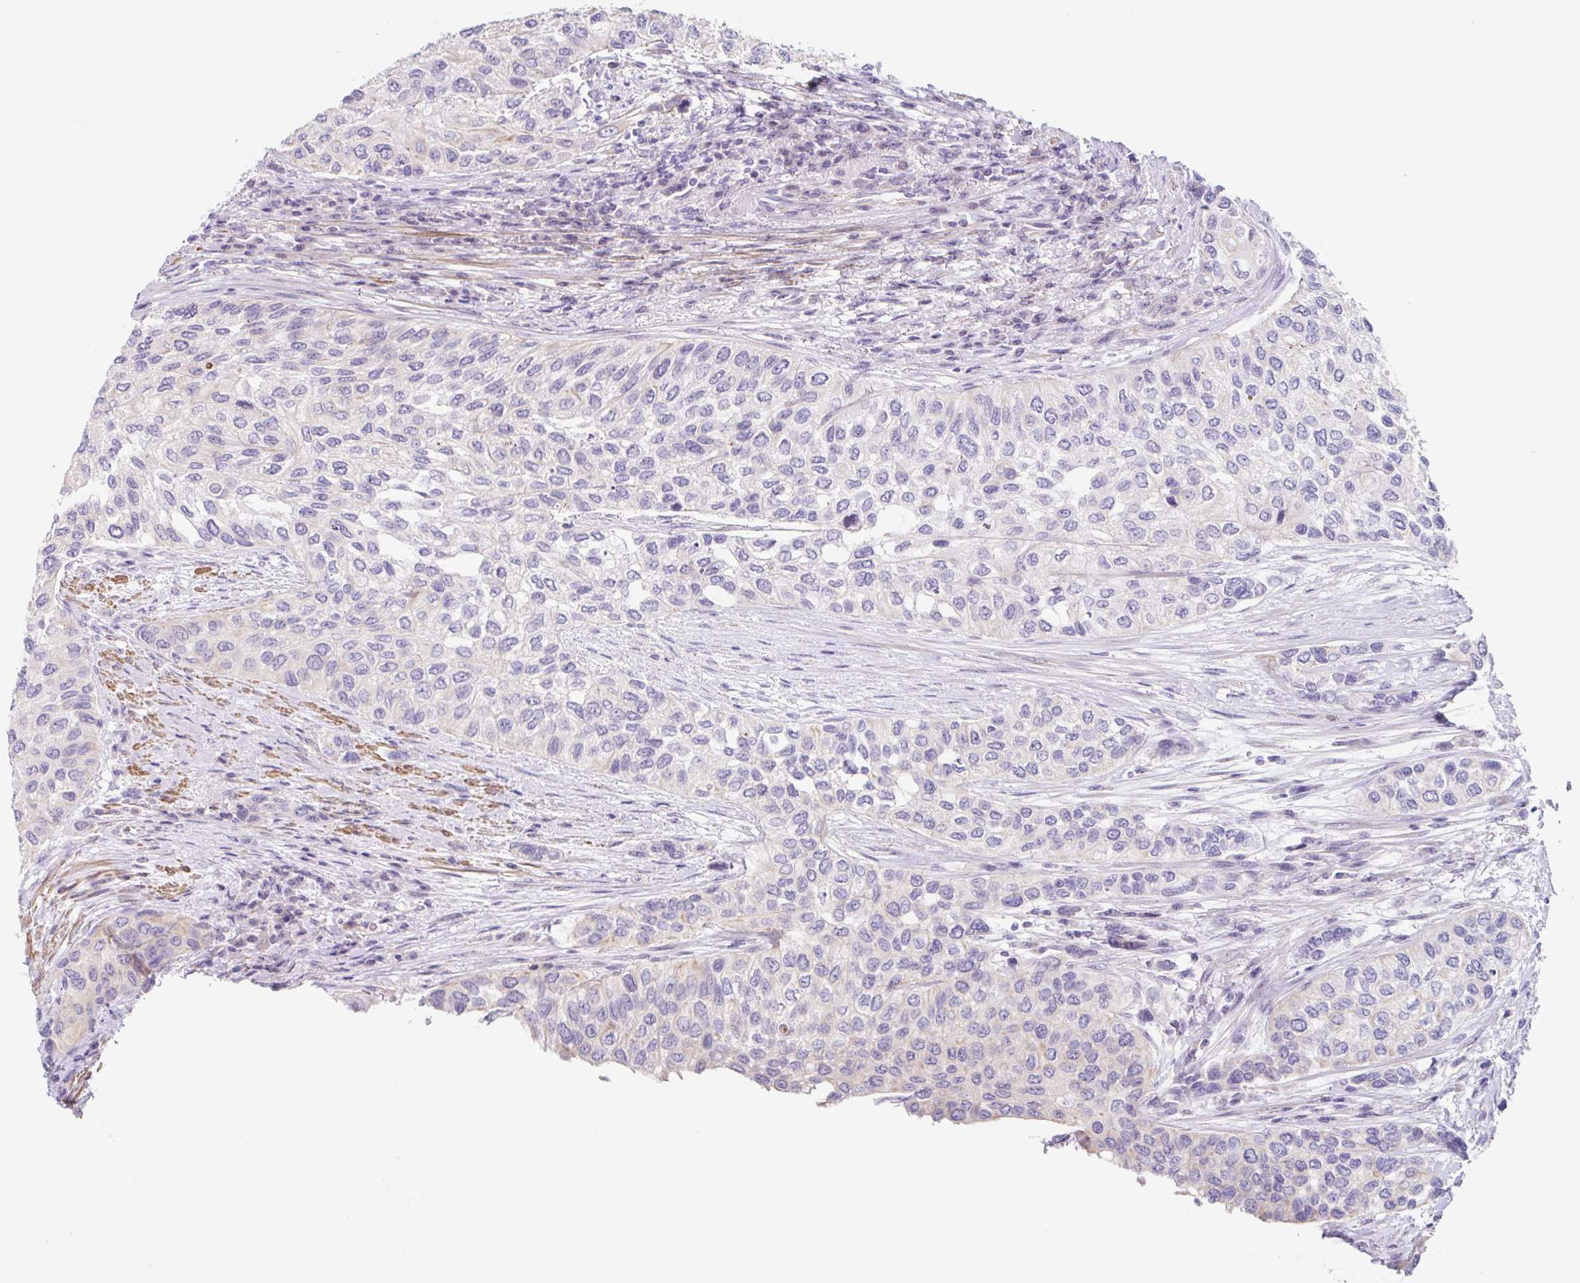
{"staining": {"intensity": "negative", "quantity": "none", "location": "none"}, "tissue": "urothelial cancer", "cell_type": "Tumor cells", "image_type": "cancer", "snomed": [{"axis": "morphology", "description": "Normal tissue, NOS"}, {"axis": "morphology", "description": "Urothelial carcinoma, High grade"}, {"axis": "topography", "description": "Vascular tissue"}, {"axis": "topography", "description": "Urinary bladder"}], "caption": "Tumor cells are negative for protein expression in human urothelial cancer.", "gene": "DCAF17", "patient": {"sex": "female", "age": 56}}